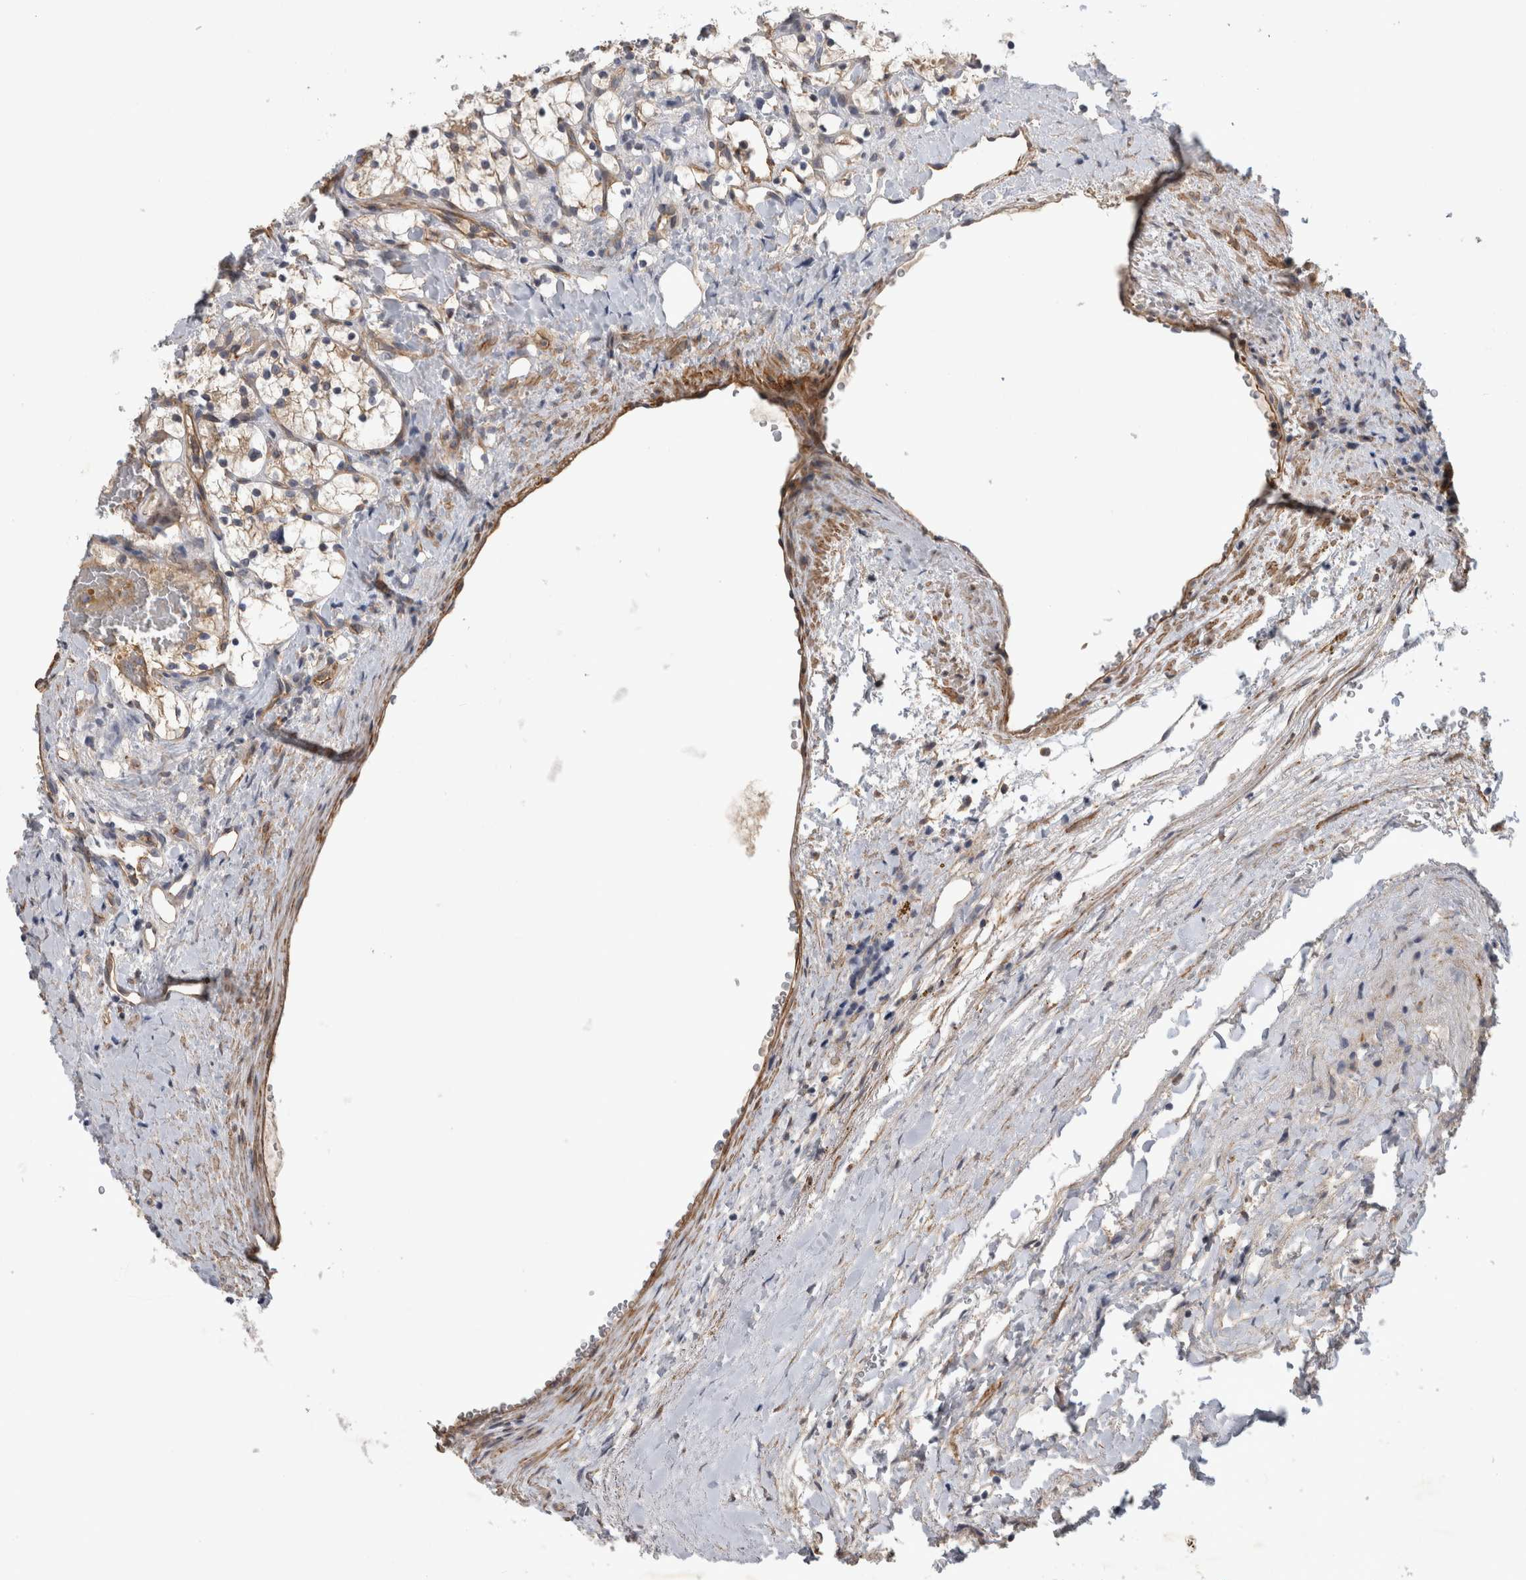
{"staining": {"intensity": "negative", "quantity": "none", "location": "none"}, "tissue": "renal cancer", "cell_type": "Tumor cells", "image_type": "cancer", "snomed": [{"axis": "morphology", "description": "Adenocarcinoma, NOS"}, {"axis": "topography", "description": "Kidney"}], "caption": "DAB (3,3'-diaminobenzidine) immunohistochemical staining of human renal cancer (adenocarcinoma) reveals no significant expression in tumor cells.", "gene": "ANKFY1", "patient": {"sex": "female", "age": 69}}